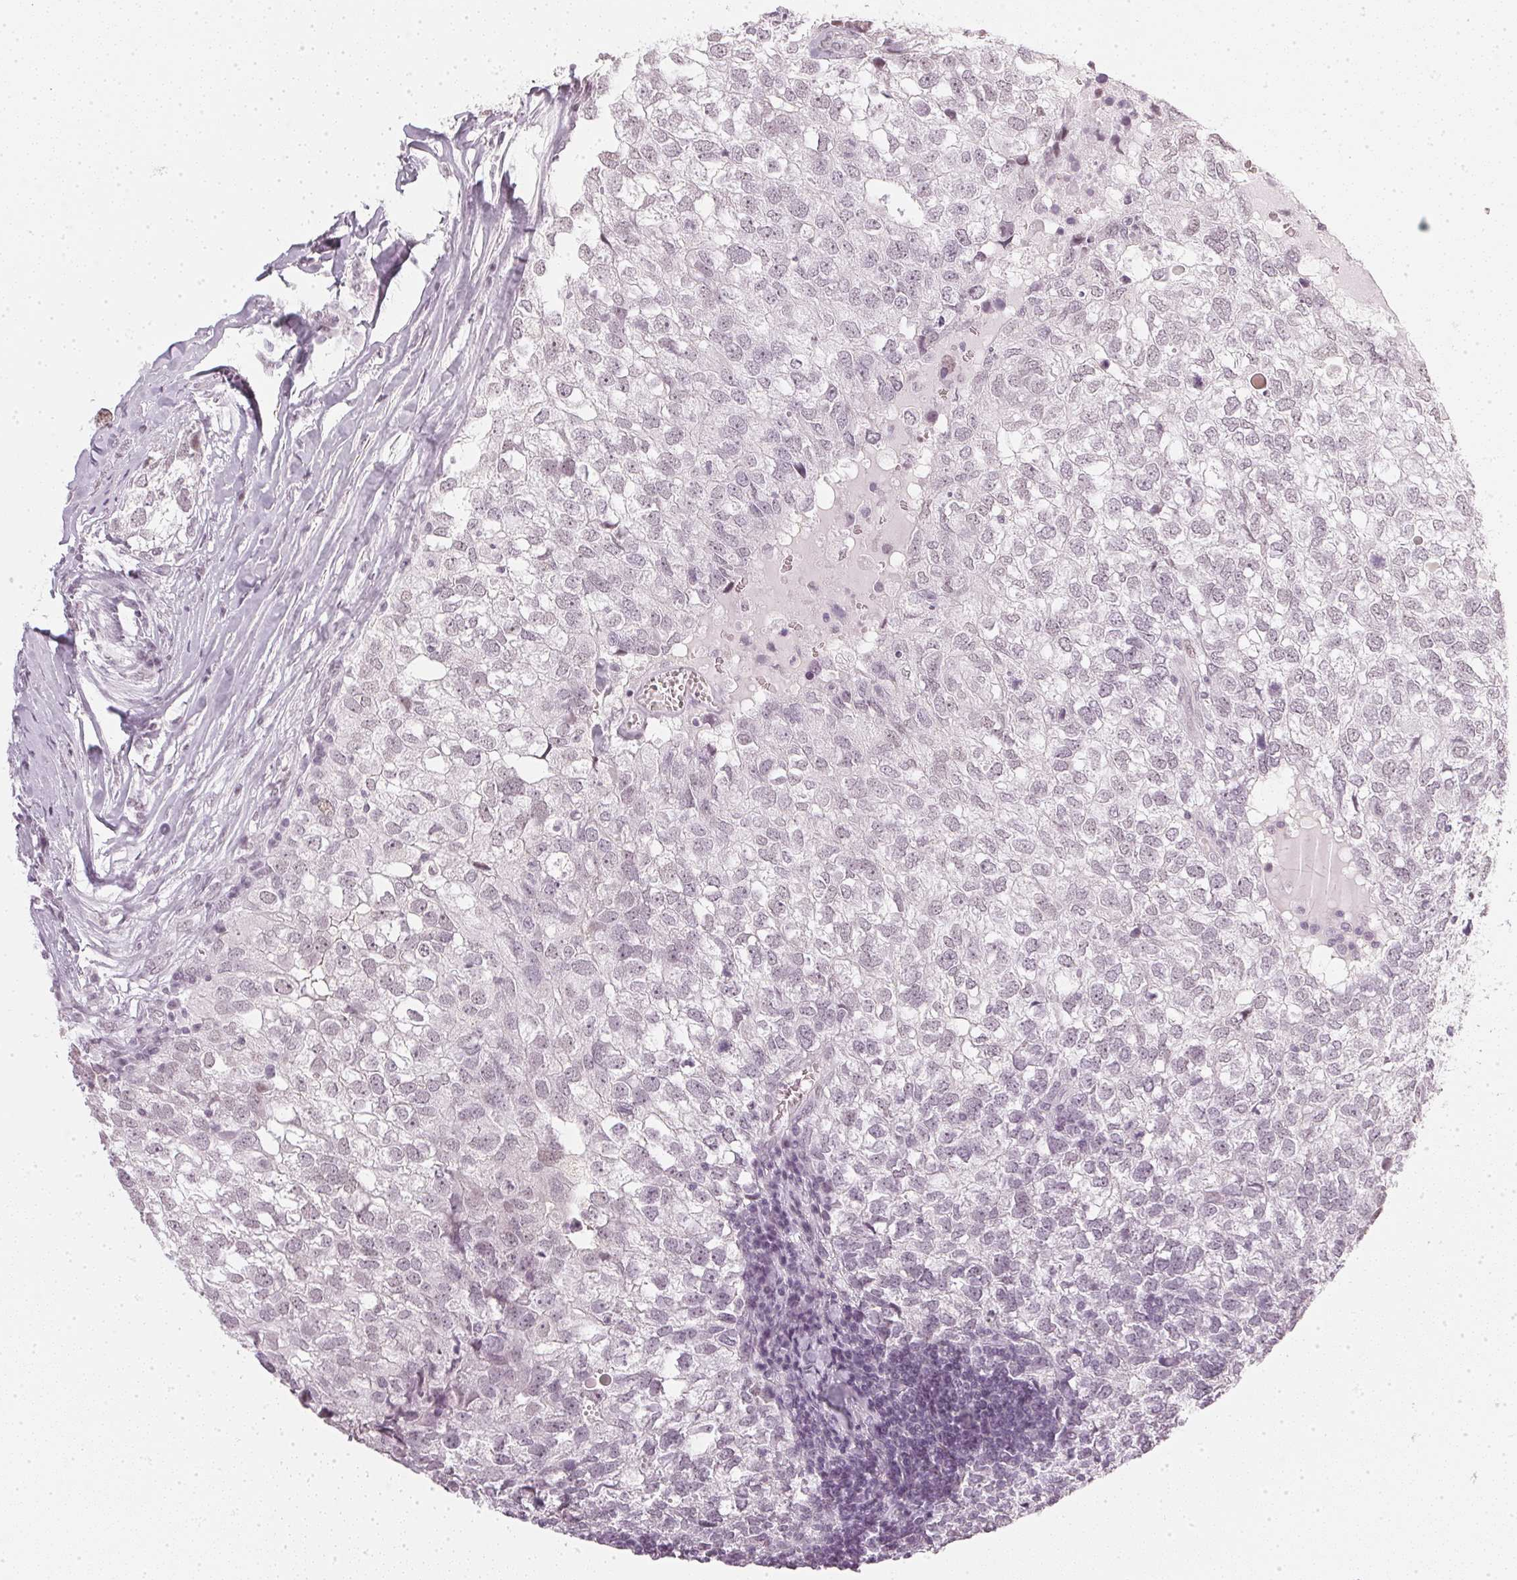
{"staining": {"intensity": "negative", "quantity": "none", "location": "none"}, "tissue": "breast cancer", "cell_type": "Tumor cells", "image_type": "cancer", "snomed": [{"axis": "morphology", "description": "Duct carcinoma"}, {"axis": "topography", "description": "Breast"}], "caption": "Immunohistochemical staining of breast cancer (infiltrating ductal carcinoma) displays no significant staining in tumor cells.", "gene": "DNAJC6", "patient": {"sex": "female", "age": 30}}